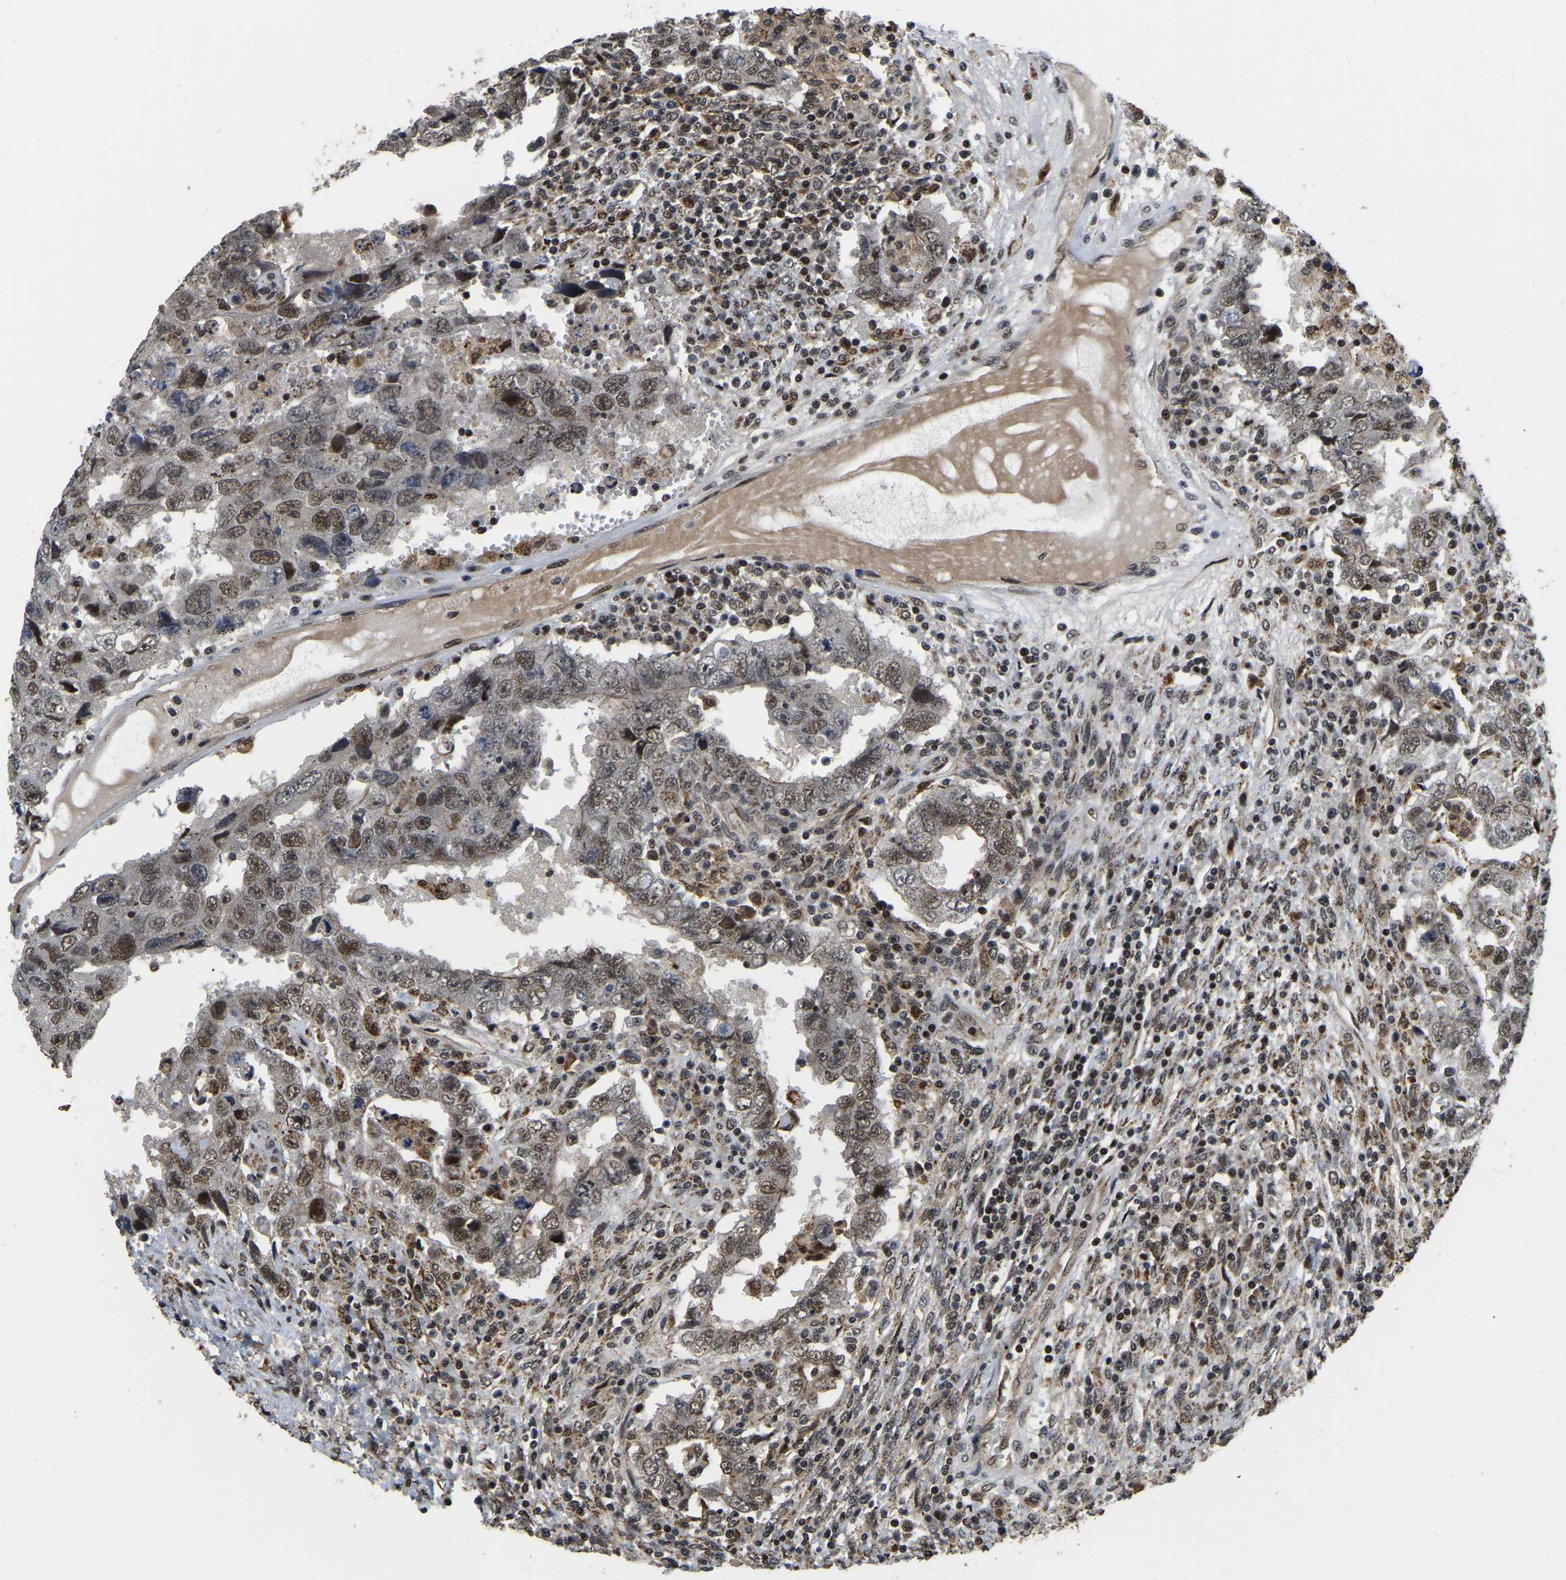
{"staining": {"intensity": "moderate", "quantity": ">75%", "location": "nuclear"}, "tissue": "testis cancer", "cell_type": "Tumor cells", "image_type": "cancer", "snomed": [{"axis": "morphology", "description": "Carcinoma, Embryonal, NOS"}, {"axis": "topography", "description": "Testis"}], "caption": "Immunohistochemical staining of testis embryonal carcinoma displays medium levels of moderate nuclear protein staining in about >75% of tumor cells. (DAB (3,3'-diaminobenzidine) IHC, brown staining for protein, blue staining for nuclei).", "gene": "CIAO1", "patient": {"sex": "male", "age": 26}}